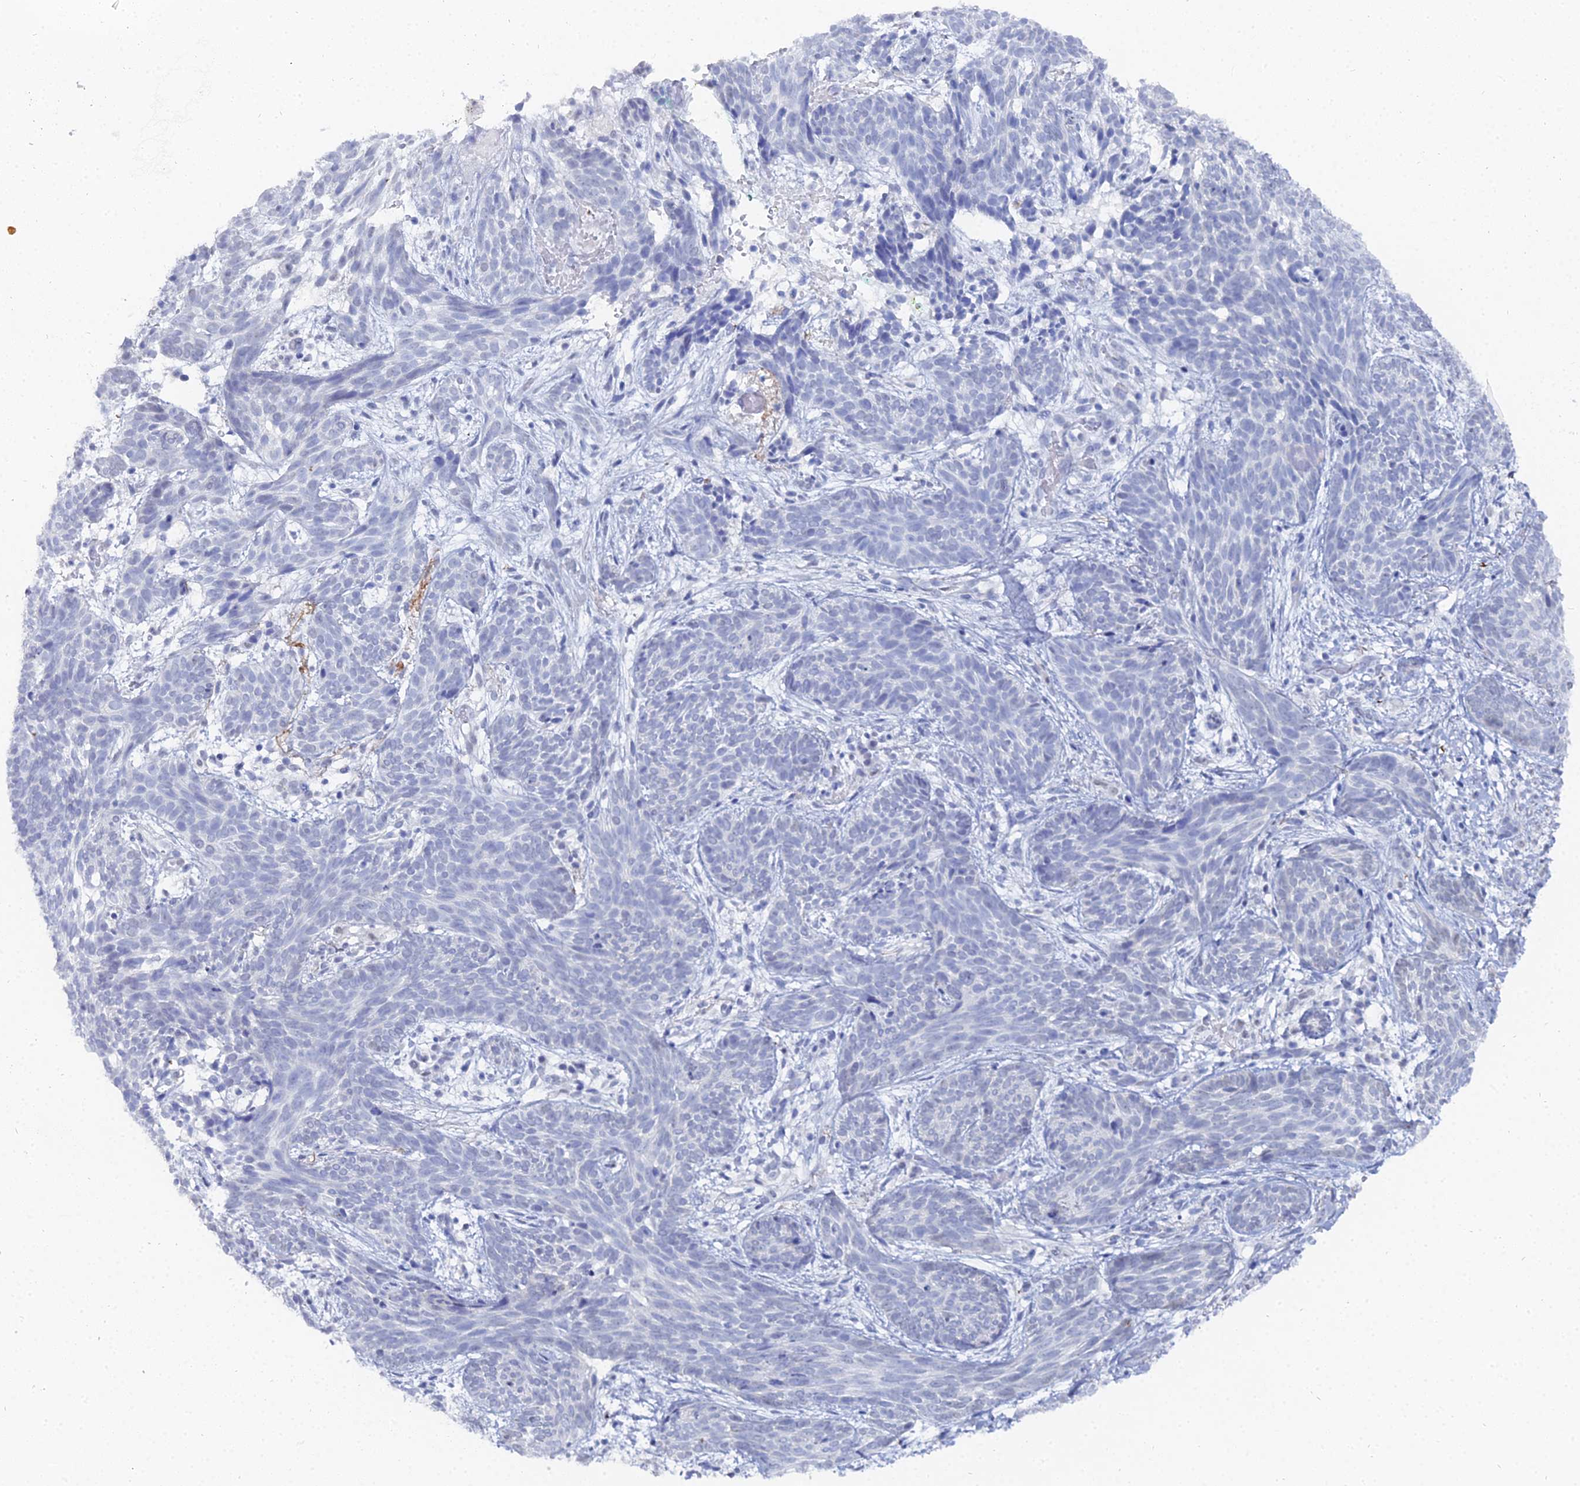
{"staining": {"intensity": "negative", "quantity": "none", "location": "none"}, "tissue": "skin cancer", "cell_type": "Tumor cells", "image_type": "cancer", "snomed": [{"axis": "morphology", "description": "Basal cell carcinoma"}, {"axis": "topography", "description": "Skin"}], "caption": "Immunohistochemical staining of skin basal cell carcinoma demonstrates no significant staining in tumor cells.", "gene": "THAP4", "patient": {"sex": "female", "age": 81}}